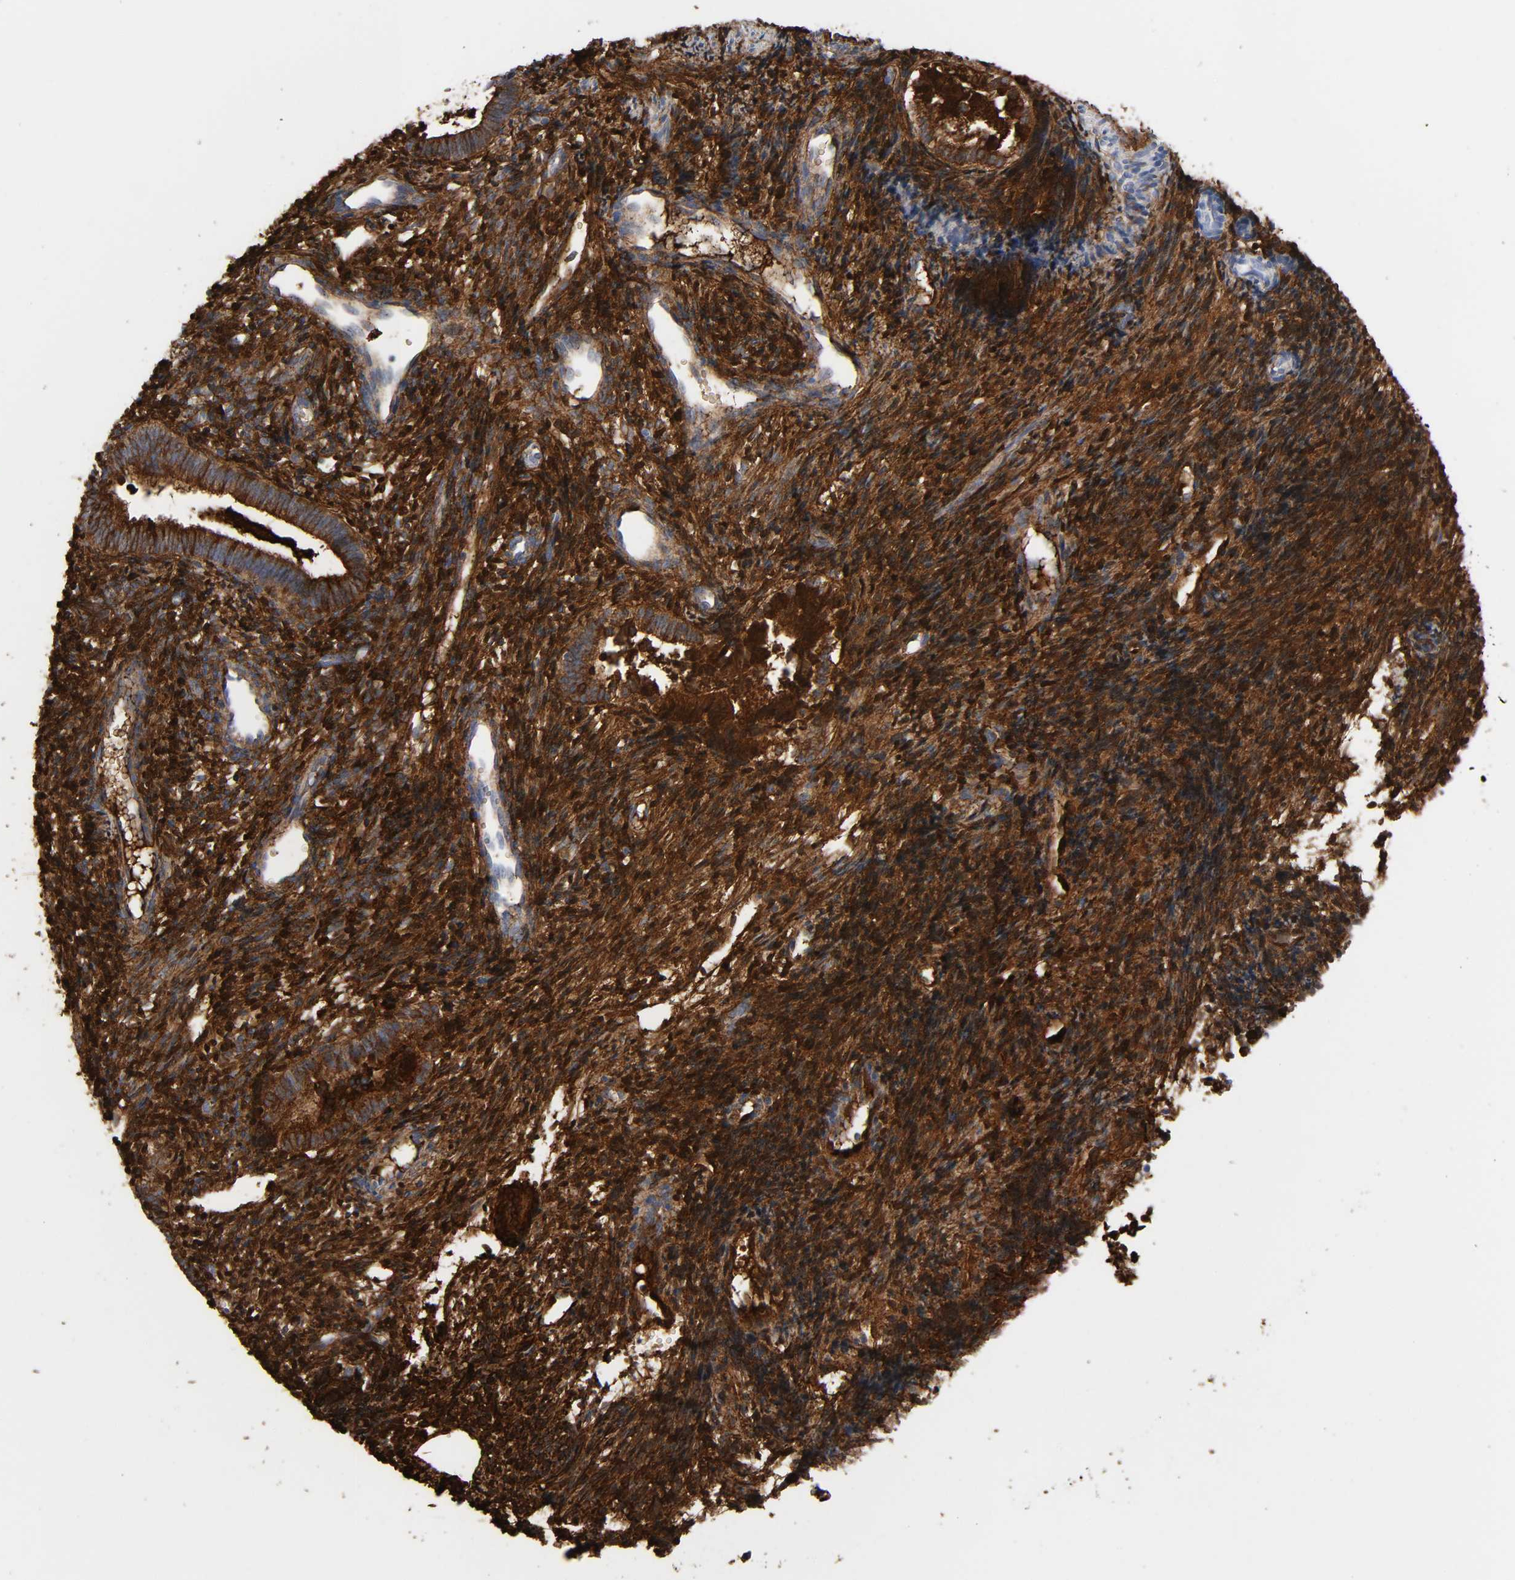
{"staining": {"intensity": "strong", "quantity": ">75%", "location": "cytoplasmic/membranous"}, "tissue": "endometrium", "cell_type": "Cells in endometrial stroma", "image_type": "normal", "snomed": [{"axis": "morphology", "description": "Normal tissue, NOS"}, {"axis": "topography", "description": "Uterus"}, {"axis": "topography", "description": "Endometrium"}], "caption": "The micrograph exhibits immunohistochemical staining of benign endometrium. There is strong cytoplasmic/membranous staining is identified in about >75% of cells in endometrial stroma.", "gene": "FBLN1", "patient": {"sex": "female", "age": 33}}